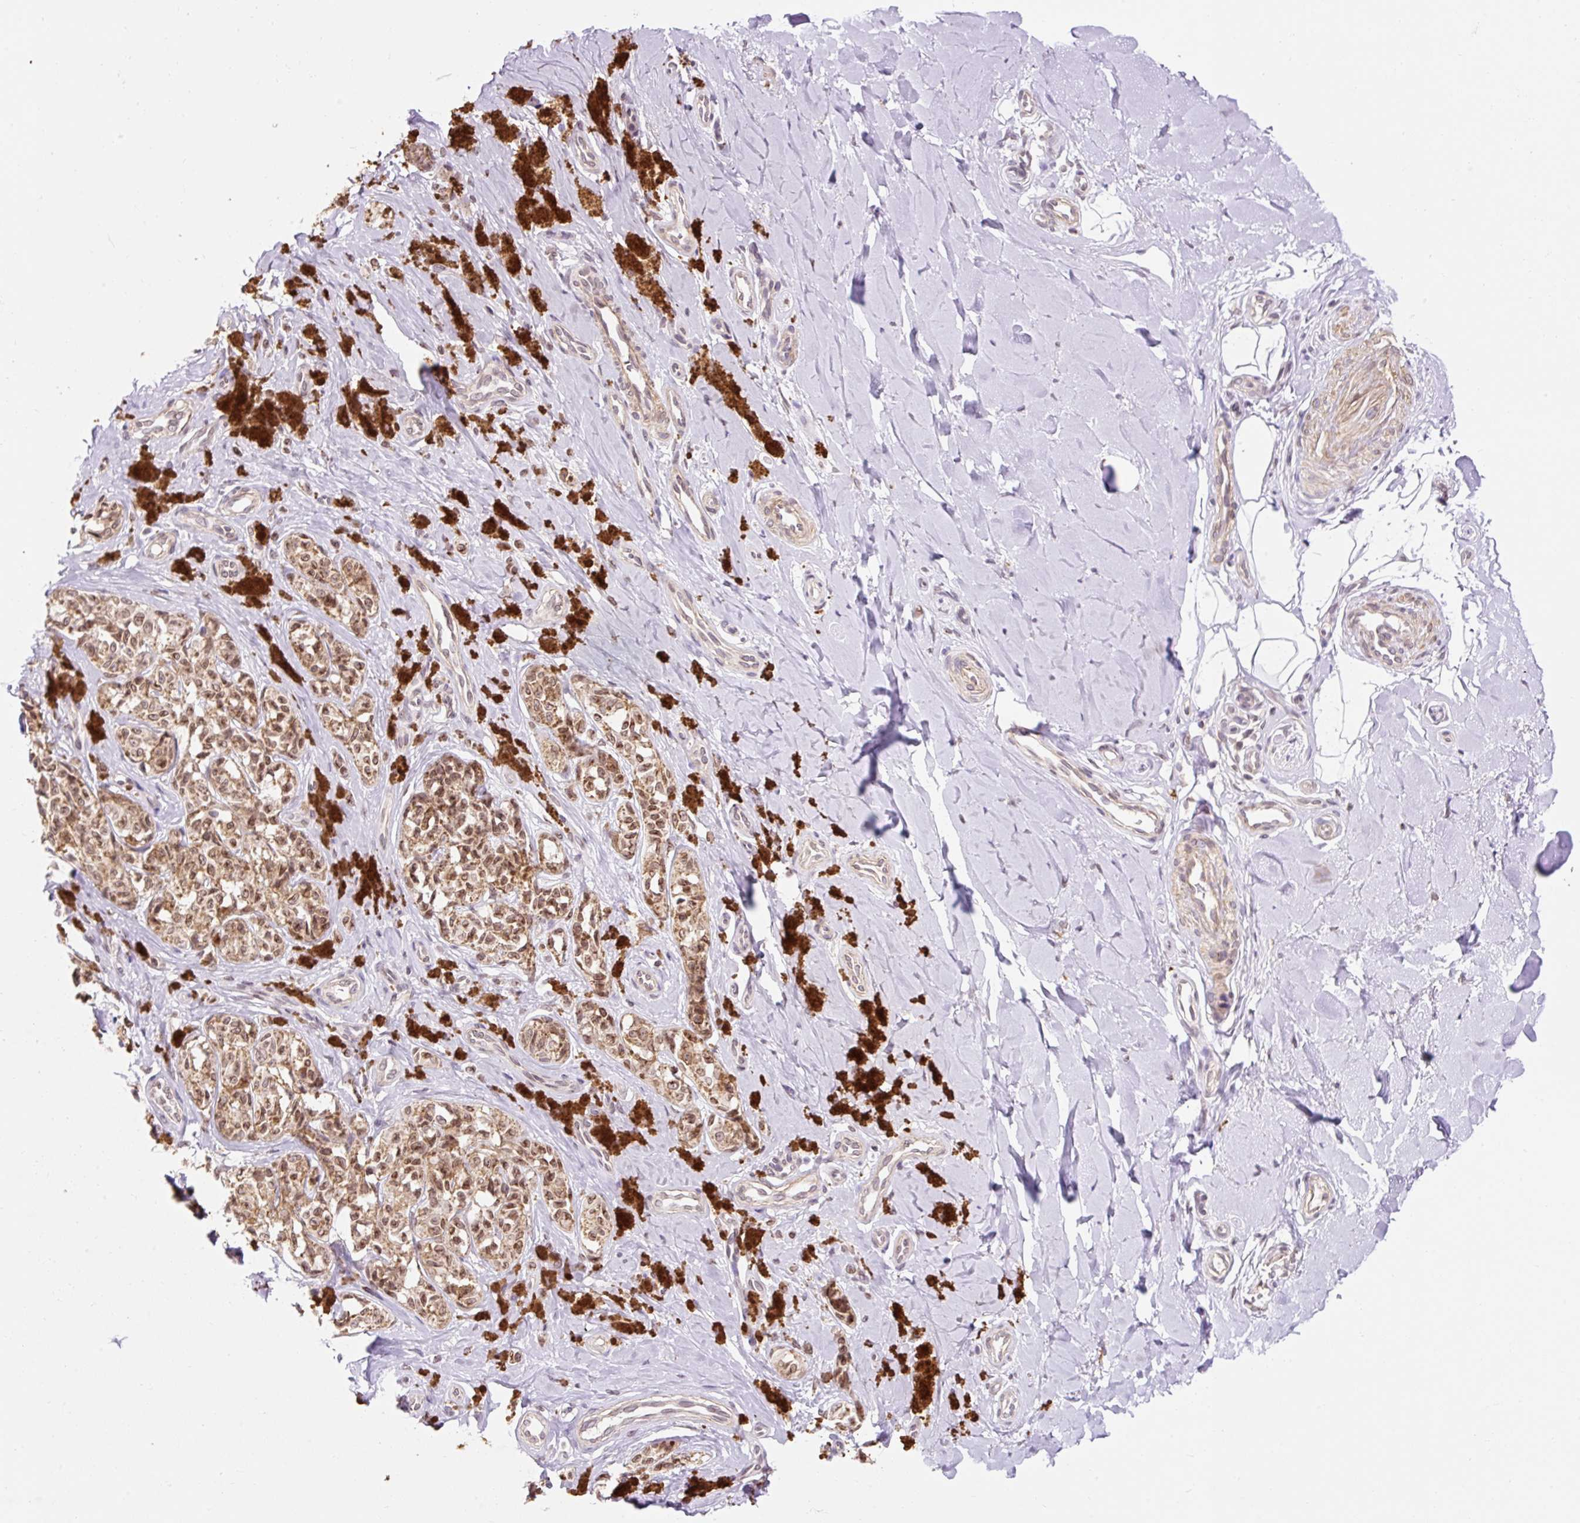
{"staining": {"intensity": "weak", "quantity": ">75%", "location": "cytoplasmic/membranous,nuclear"}, "tissue": "melanoma", "cell_type": "Tumor cells", "image_type": "cancer", "snomed": [{"axis": "morphology", "description": "Malignant melanoma, NOS"}, {"axis": "topography", "description": "Skin"}], "caption": "Tumor cells show weak cytoplasmic/membranous and nuclear staining in about >75% of cells in melanoma.", "gene": "ZNF610", "patient": {"sex": "female", "age": 65}}